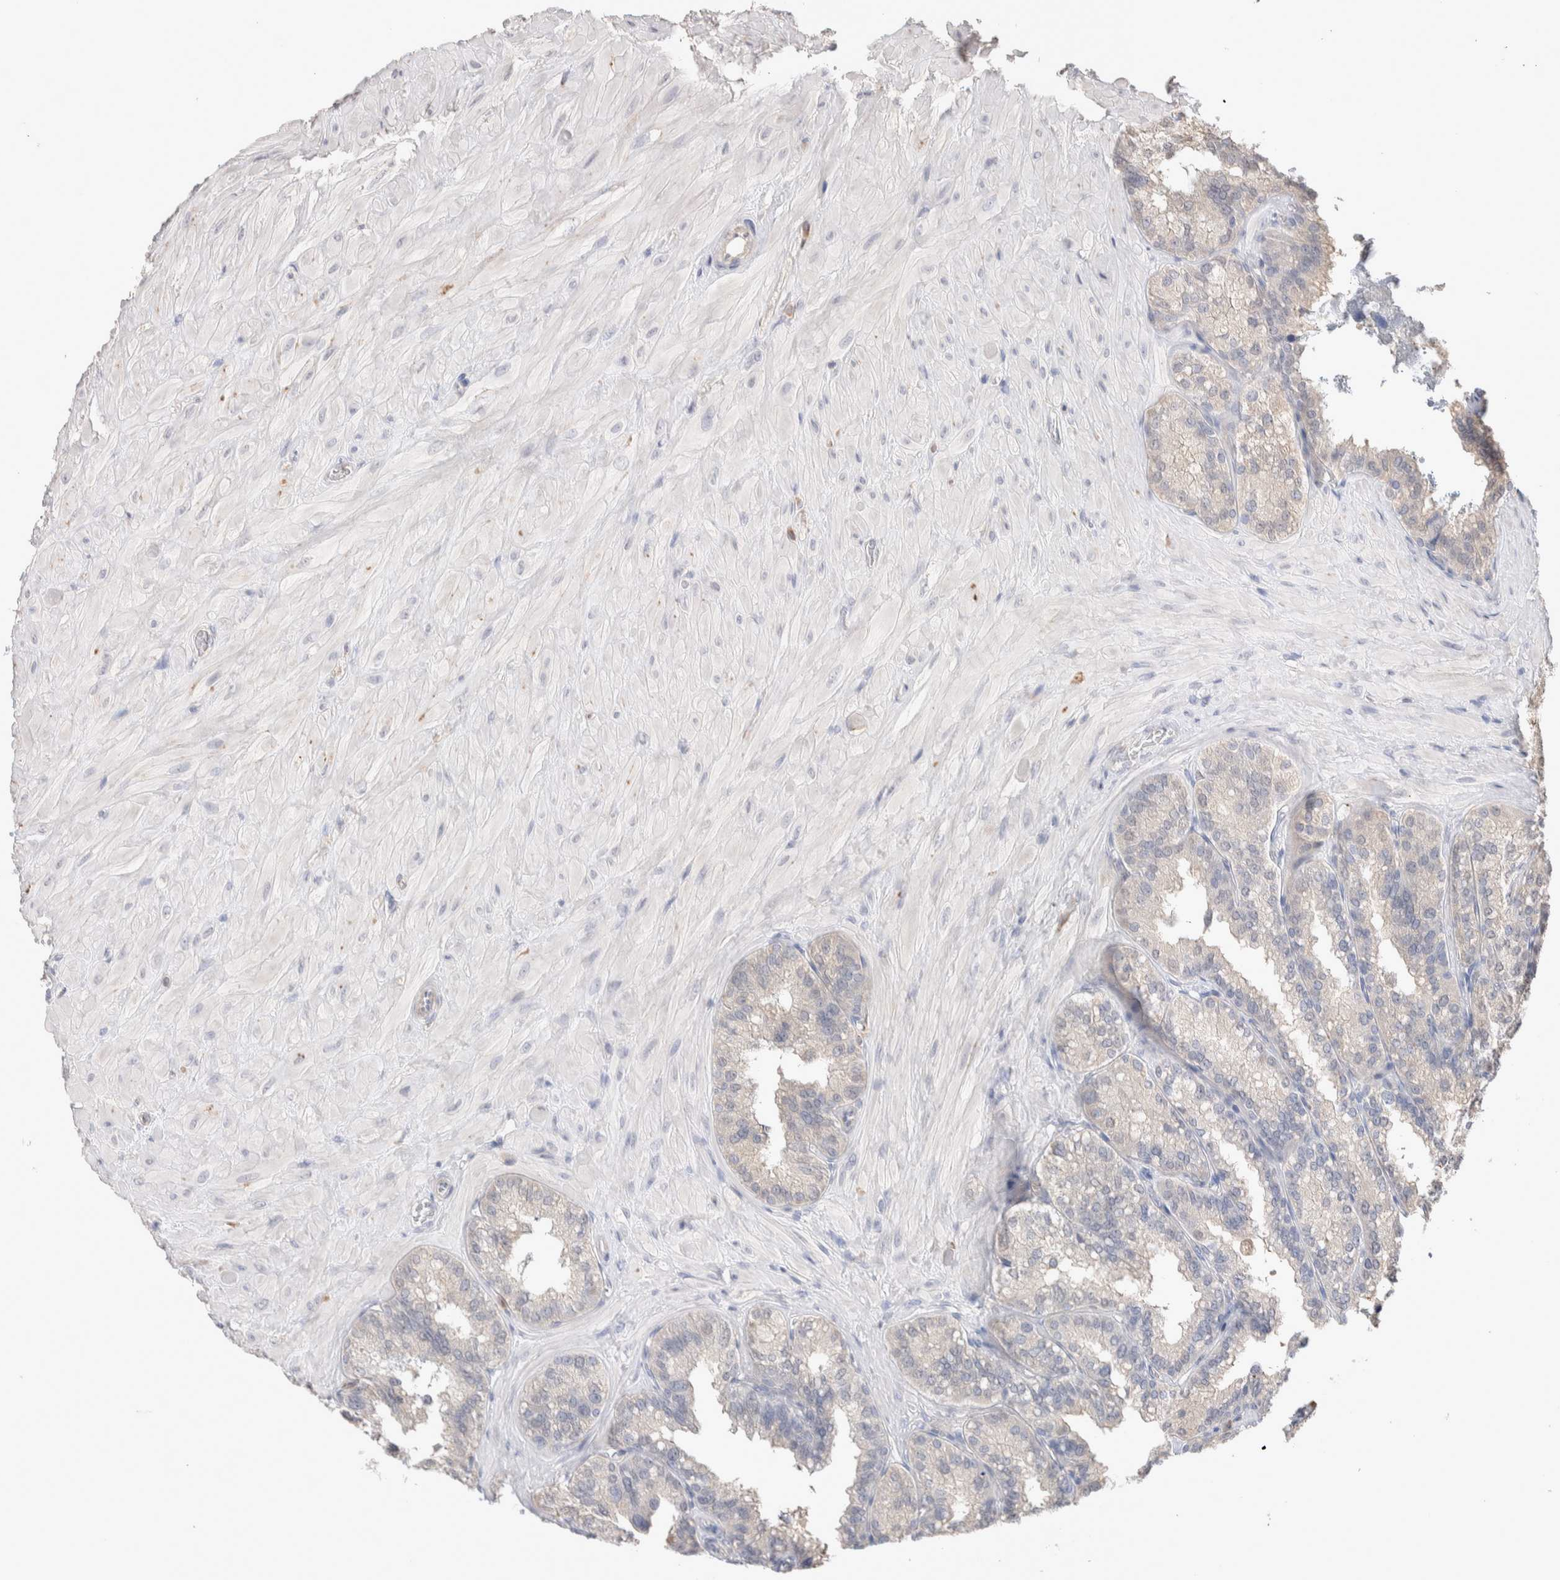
{"staining": {"intensity": "weak", "quantity": "<25%", "location": "cytoplasmic/membranous,nuclear"}, "tissue": "seminal vesicle", "cell_type": "Glandular cells", "image_type": "normal", "snomed": [{"axis": "morphology", "description": "Normal tissue, NOS"}, {"axis": "topography", "description": "Prostate"}, {"axis": "topography", "description": "Seminal veicle"}], "caption": "A high-resolution image shows immunohistochemistry staining of unremarkable seminal vesicle, which demonstrates no significant staining in glandular cells.", "gene": "FFAR2", "patient": {"sex": "male", "age": 51}}